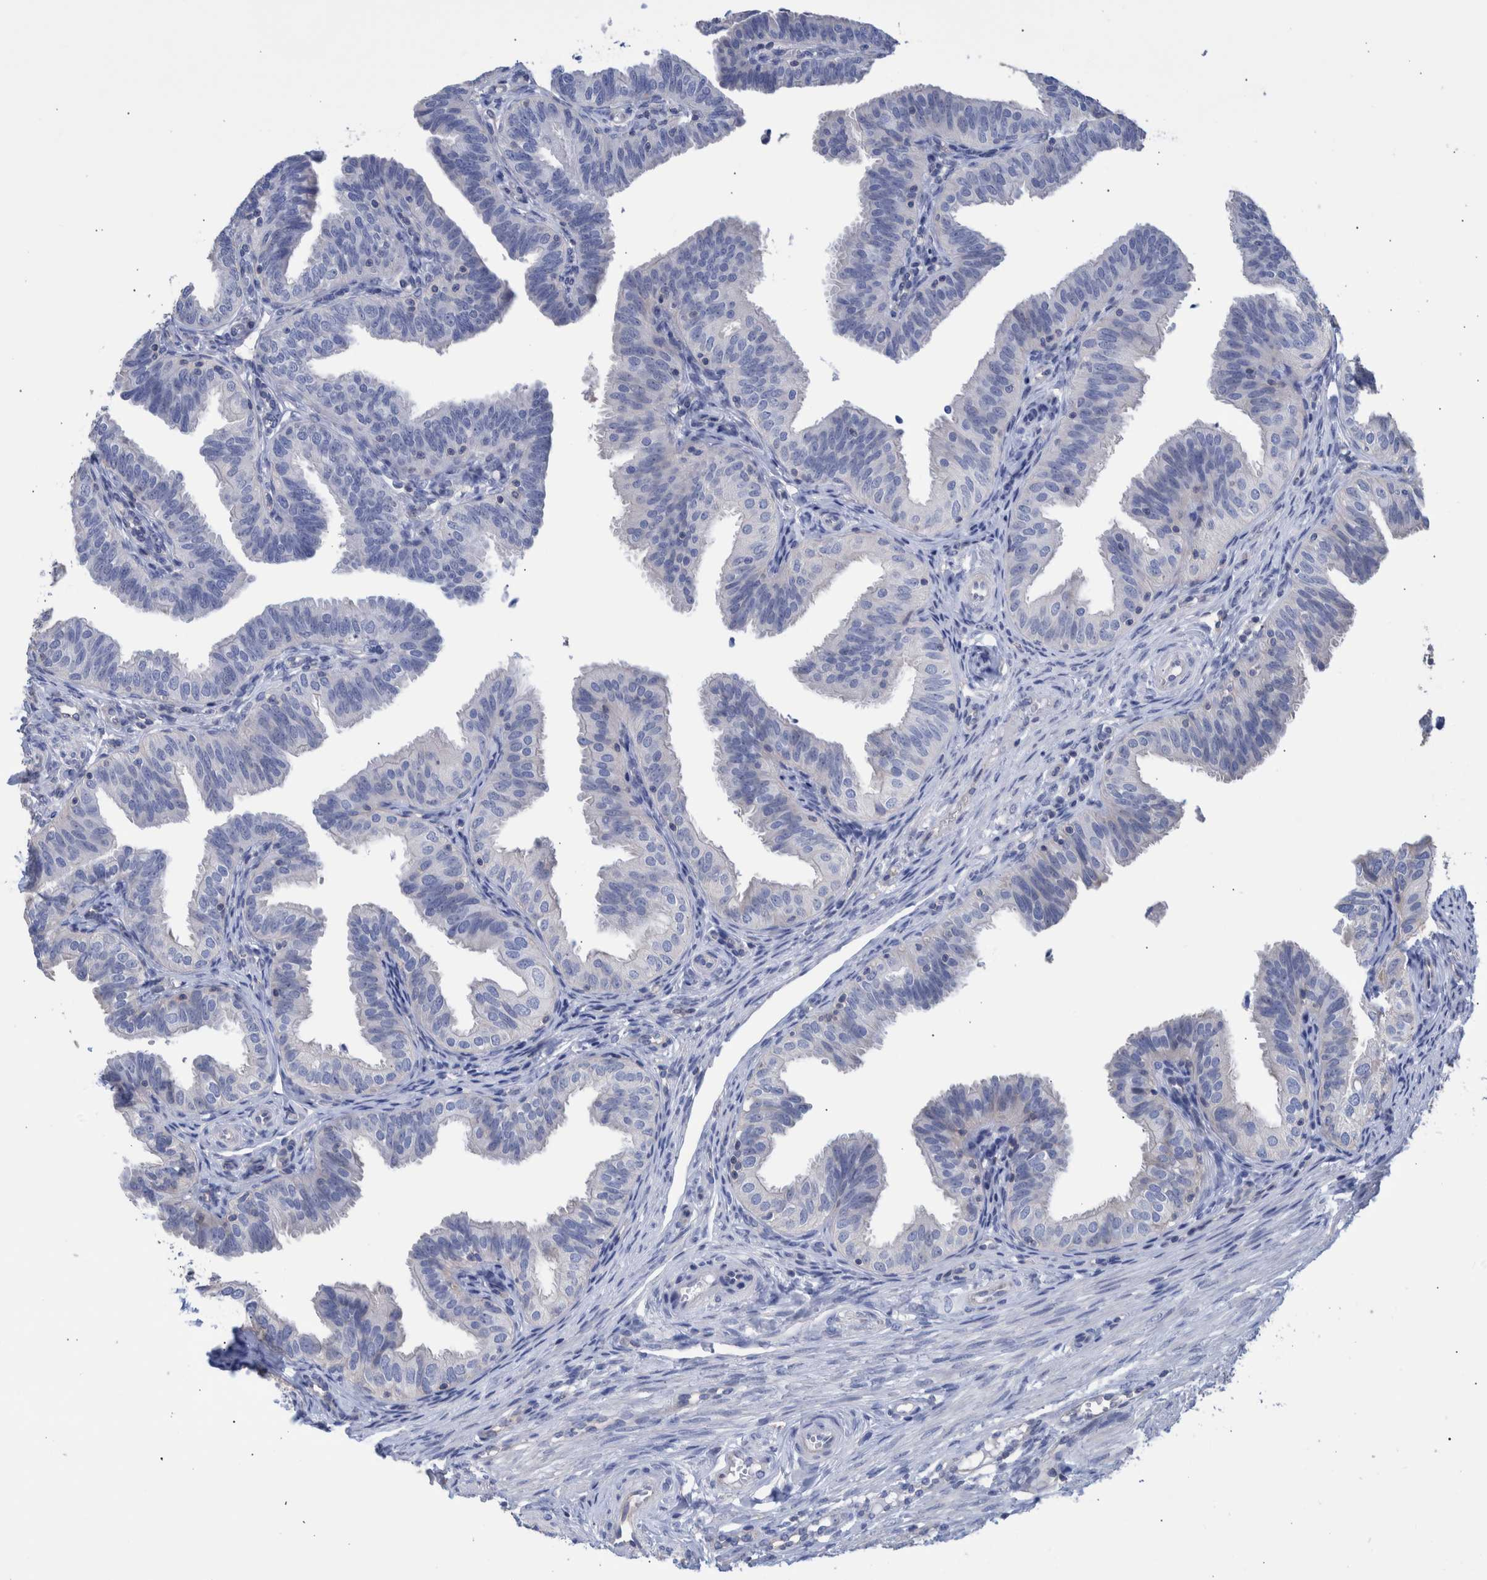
{"staining": {"intensity": "negative", "quantity": "none", "location": "none"}, "tissue": "fallopian tube", "cell_type": "Glandular cells", "image_type": "normal", "snomed": [{"axis": "morphology", "description": "Normal tissue, NOS"}, {"axis": "topography", "description": "Fallopian tube"}], "caption": "Immunohistochemistry (IHC) of benign fallopian tube reveals no staining in glandular cells. (Brightfield microscopy of DAB immunohistochemistry (IHC) at high magnification).", "gene": "PPP3CC", "patient": {"sex": "female", "age": 35}}